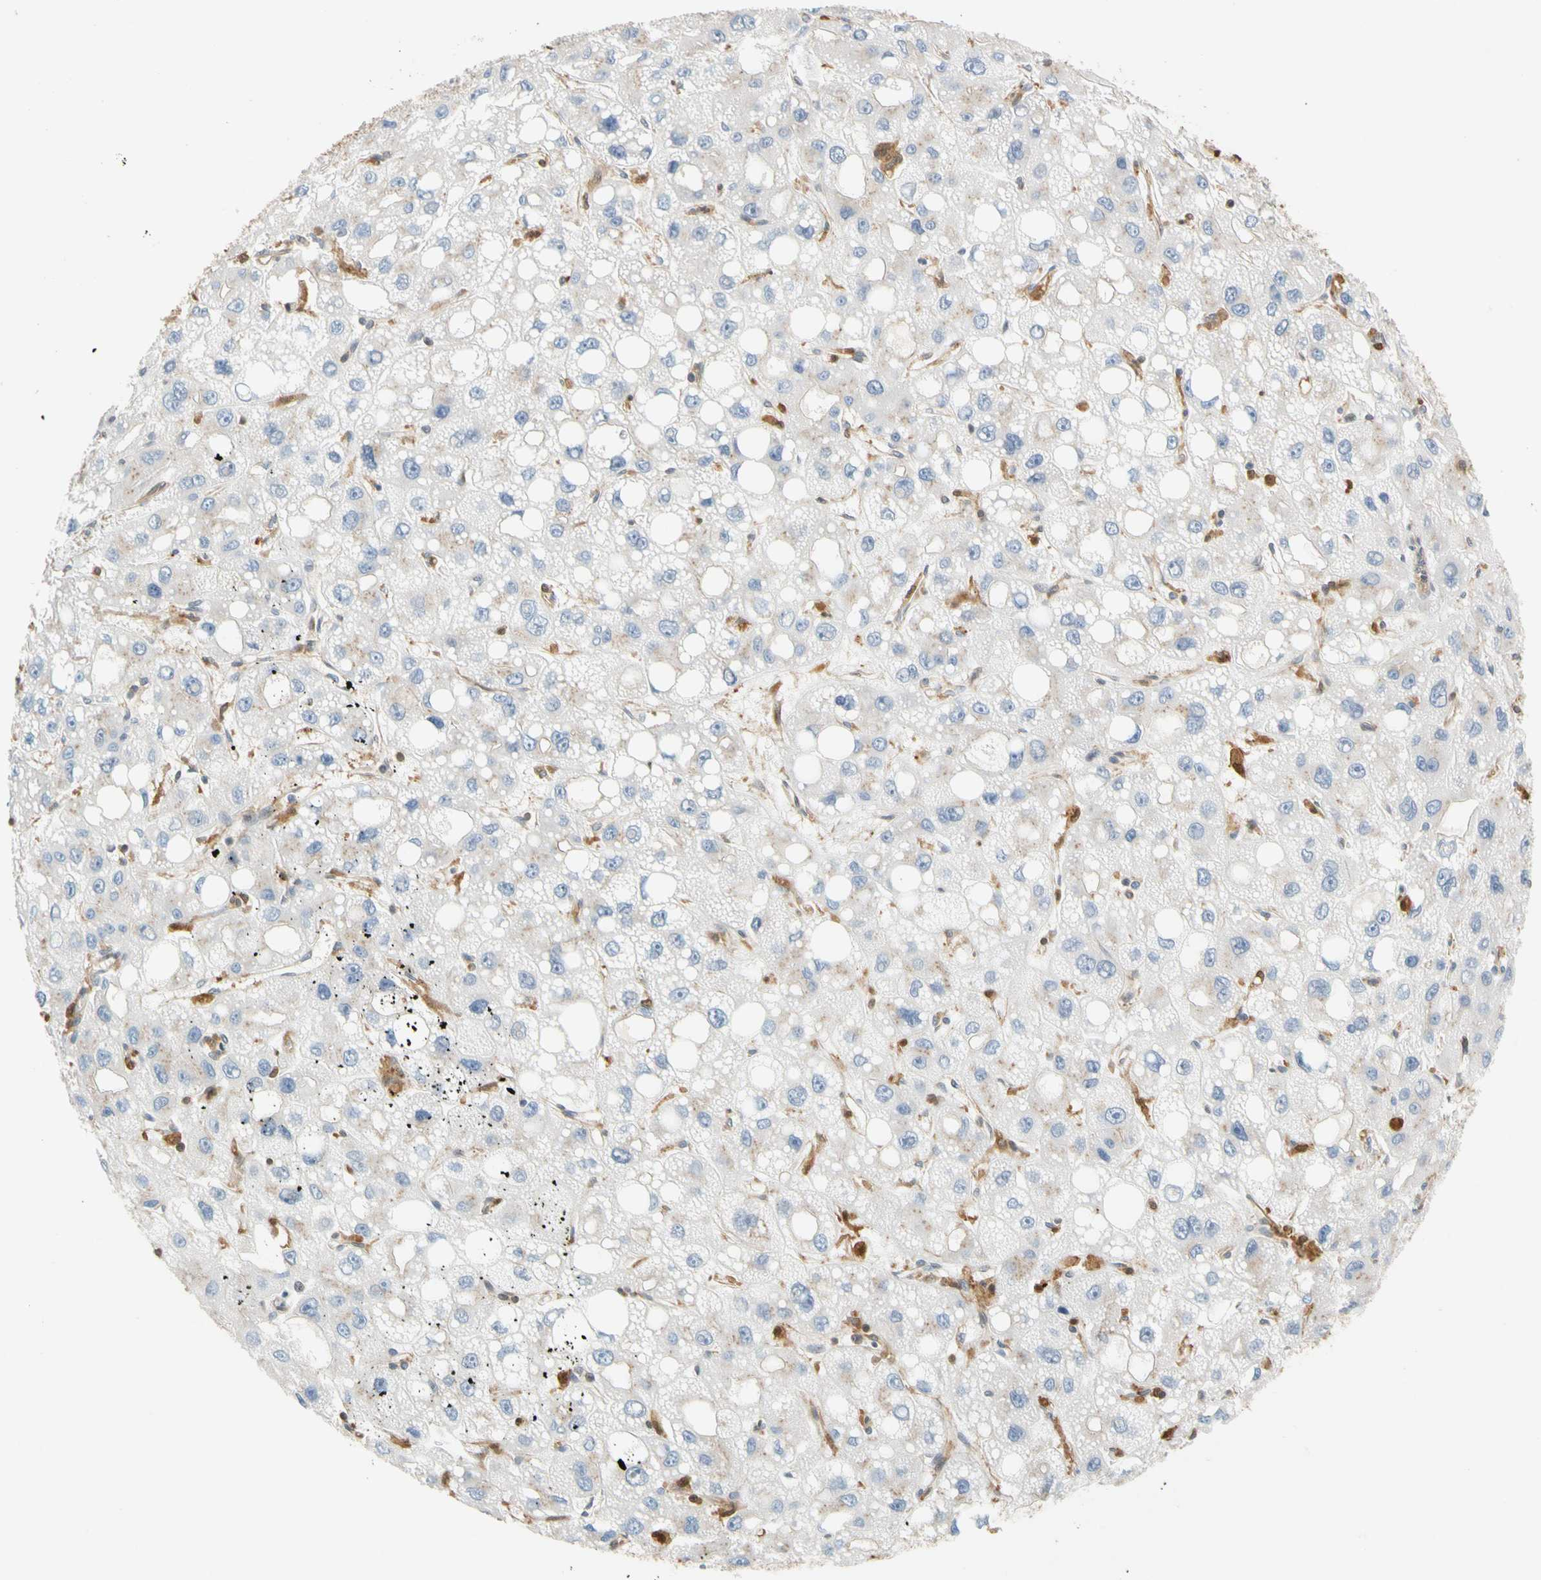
{"staining": {"intensity": "negative", "quantity": "none", "location": "none"}, "tissue": "liver cancer", "cell_type": "Tumor cells", "image_type": "cancer", "snomed": [{"axis": "morphology", "description": "Carcinoma, Hepatocellular, NOS"}, {"axis": "topography", "description": "Liver"}], "caption": "The micrograph exhibits no significant positivity in tumor cells of hepatocellular carcinoma (liver).", "gene": "GPSM2", "patient": {"sex": "male", "age": 55}}